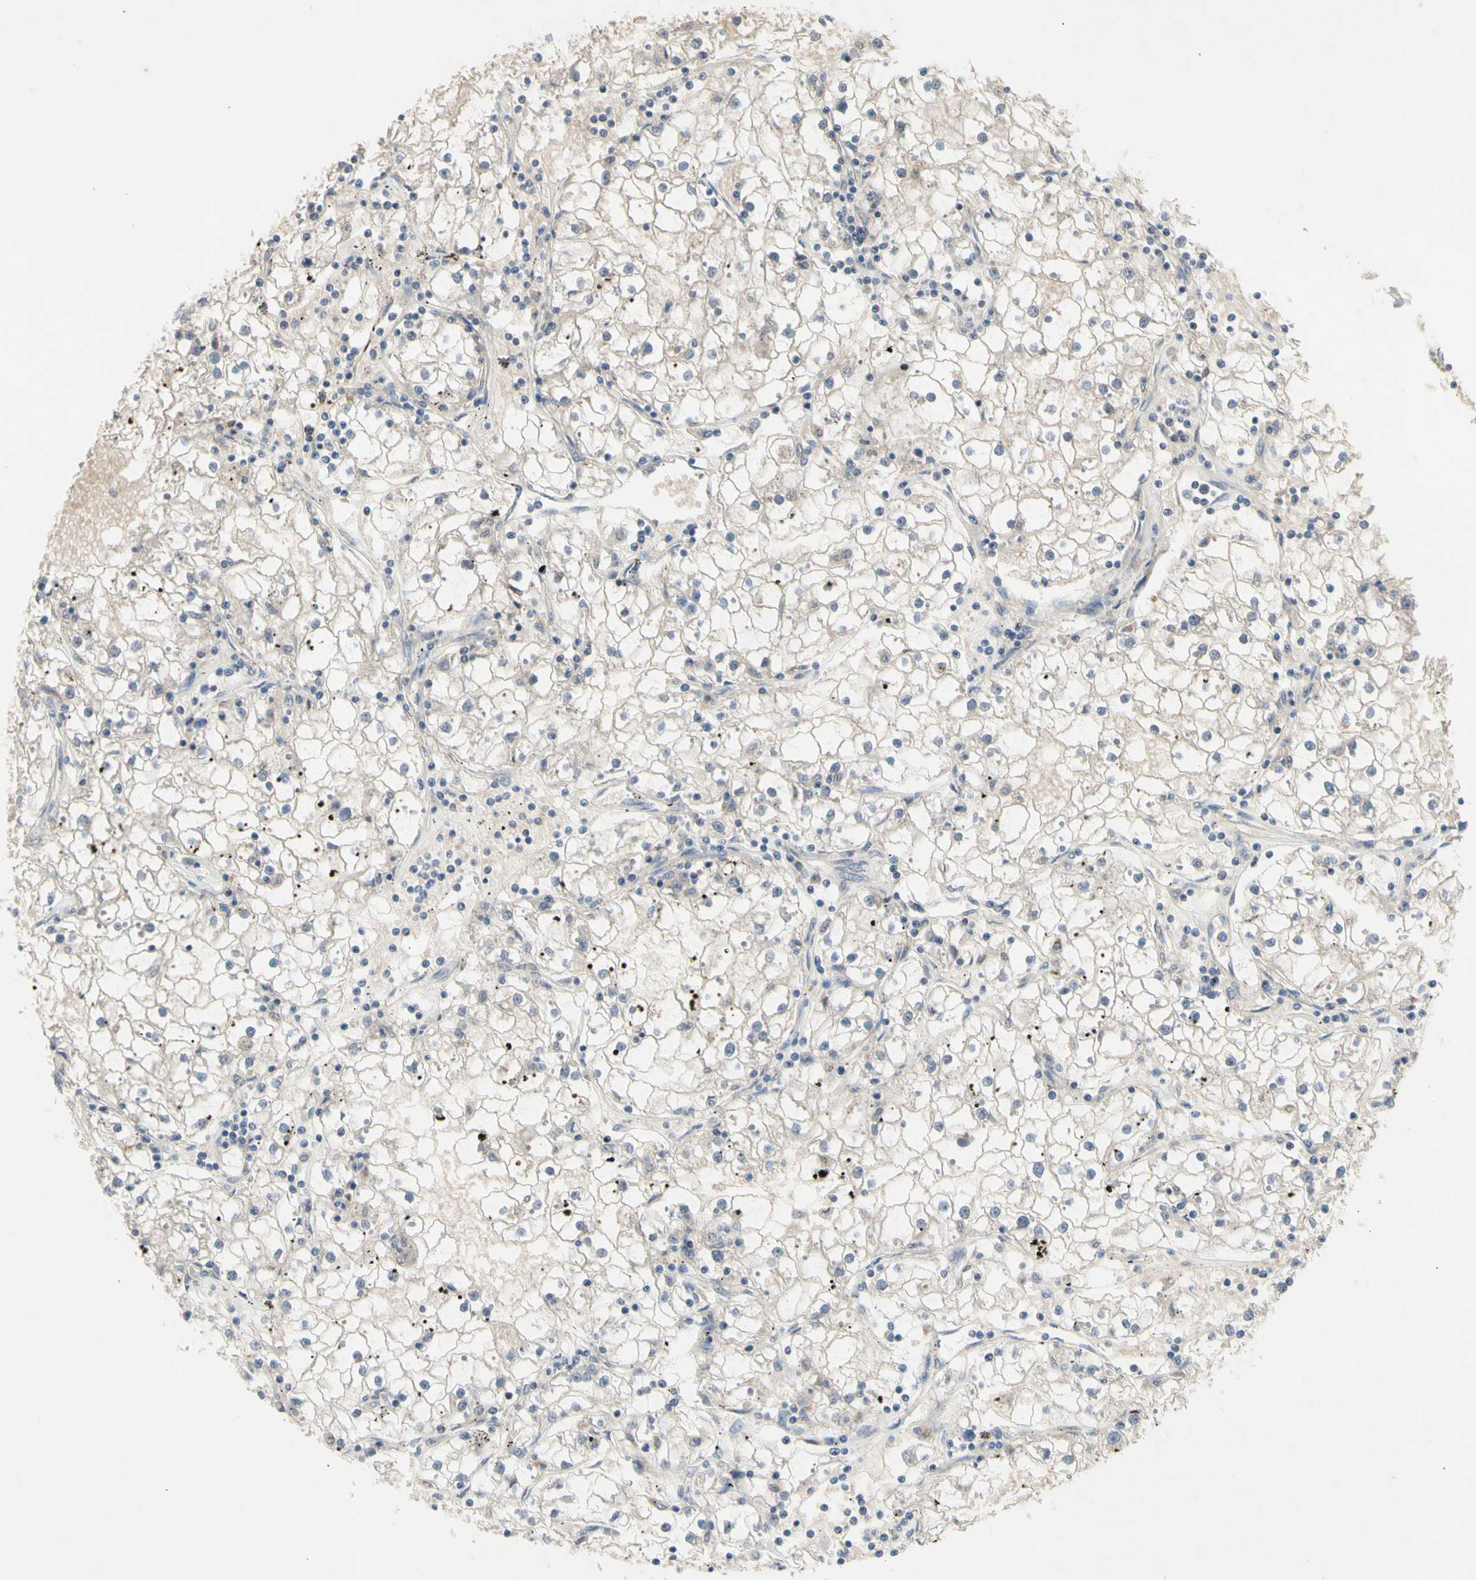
{"staining": {"intensity": "weak", "quantity": ">75%", "location": "cytoplasmic/membranous"}, "tissue": "renal cancer", "cell_type": "Tumor cells", "image_type": "cancer", "snomed": [{"axis": "morphology", "description": "Adenocarcinoma, NOS"}, {"axis": "topography", "description": "Kidney"}], "caption": "Tumor cells display weak cytoplasmic/membranous staining in about >75% of cells in renal cancer (adenocarcinoma). (DAB = brown stain, brightfield microscopy at high magnification).", "gene": "NLRP1", "patient": {"sex": "male", "age": 56}}